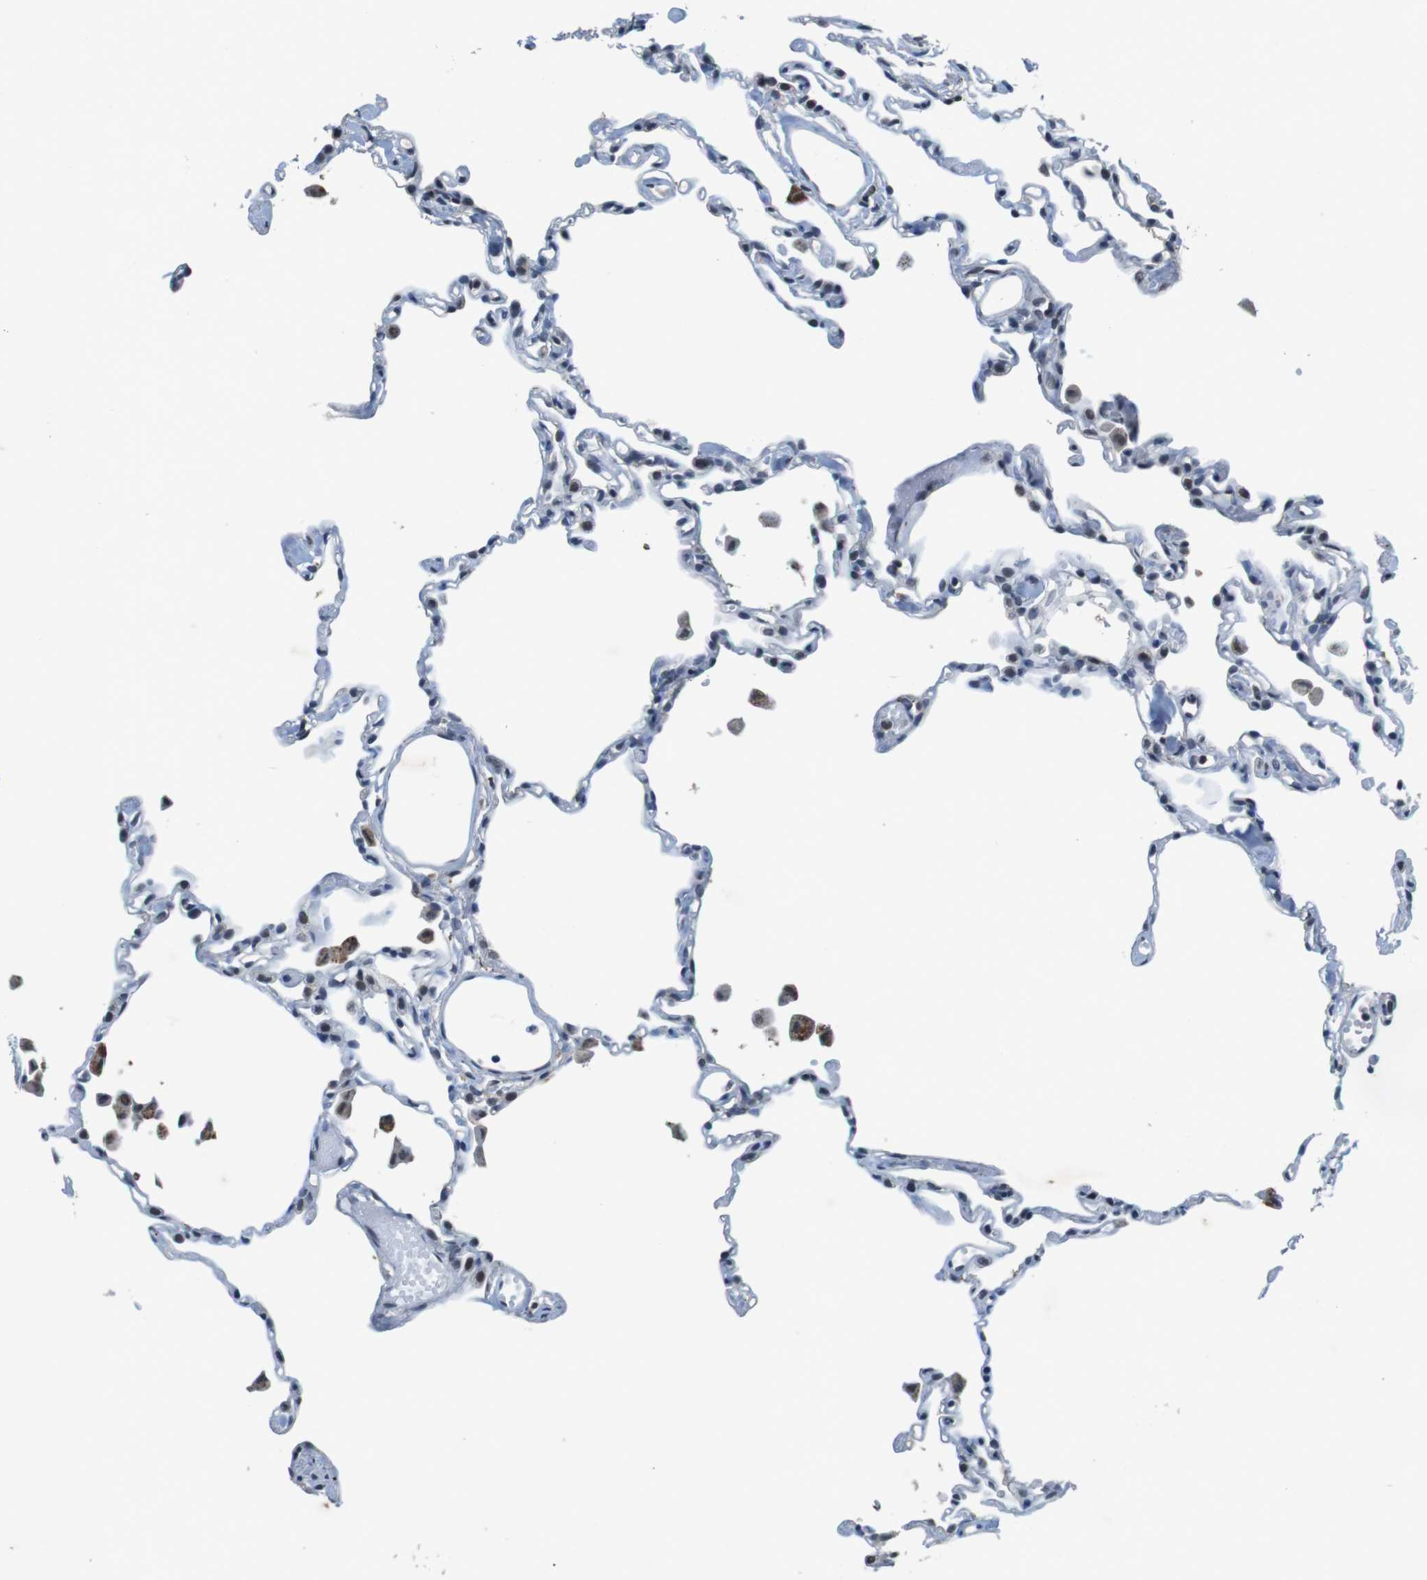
{"staining": {"intensity": "weak", "quantity": "<25%", "location": "nuclear"}, "tissue": "lung", "cell_type": "Alveolar cells", "image_type": "normal", "snomed": [{"axis": "morphology", "description": "Normal tissue, NOS"}, {"axis": "topography", "description": "Lung"}], "caption": "There is no significant positivity in alveolar cells of lung. The staining is performed using DAB (3,3'-diaminobenzidine) brown chromogen with nuclei counter-stained in using hematoxylin.", "gene": "USP7", "patient": {"sex": "female", "age": 49}}